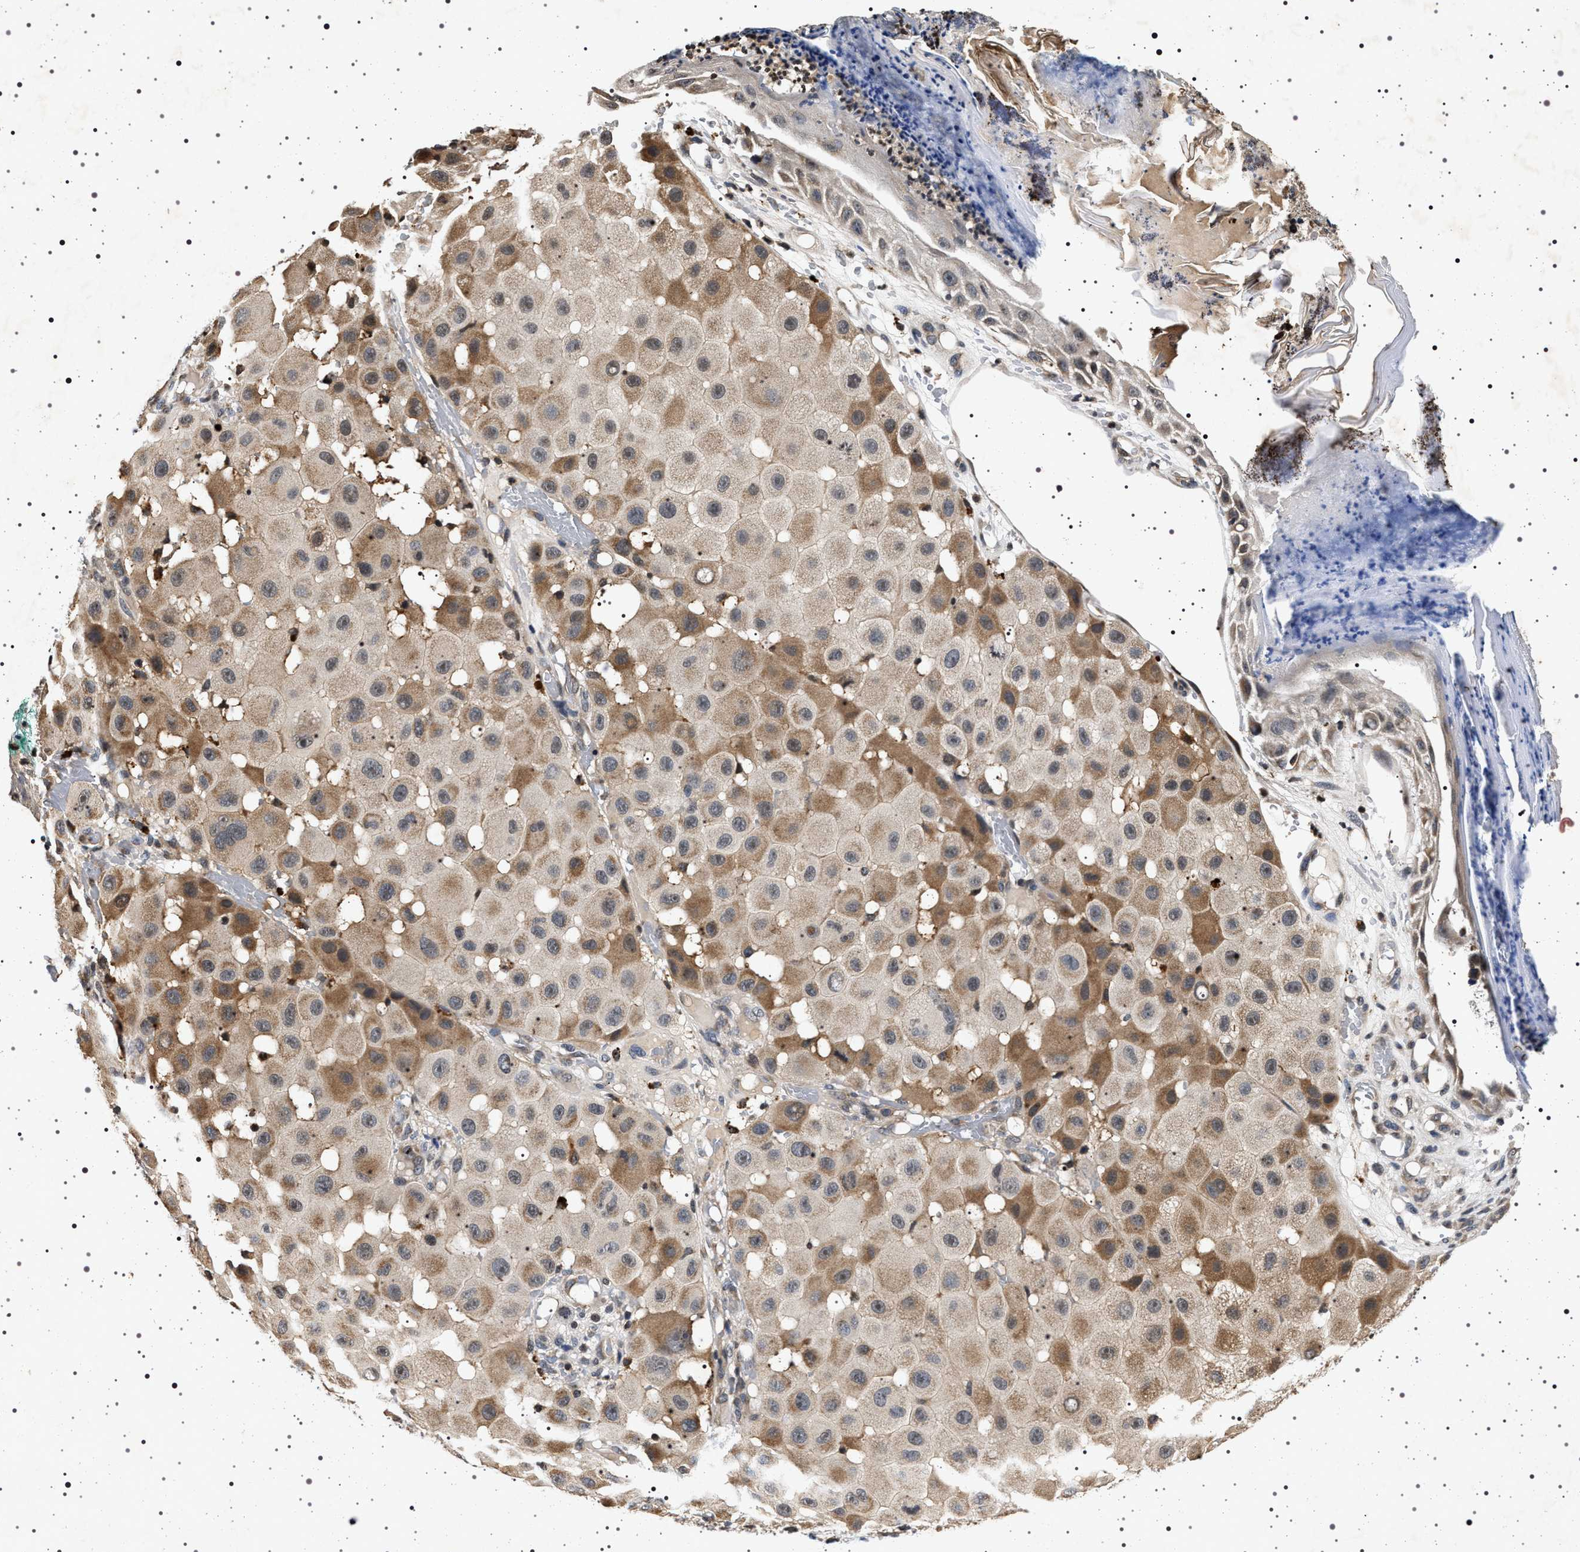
{"staining": {"intensity": "moderate", "quantity": "25%-75%", "location": "cytoplasmic/membranous"}, "tissue": "melanoma", "cell_type": "Tumor cells", "image_type": "cancer", "snomed": [{"axis": "morphology", "description": "Malignant melanoma, NOS"}, {"axis": "topography", "description": "Skin"}], "caption": "IHC (DAB (3,3'-diaminobenzidine)) staining of malignant melanoma shows moderate cytoplasmic/membranous protein positivity in about 25%-75% of tumor cells. (DAB IHC with brightfield microscopy, high magnification).", "gene": "CDKN1B", "patient": {"sex": "female", "age": 81}}